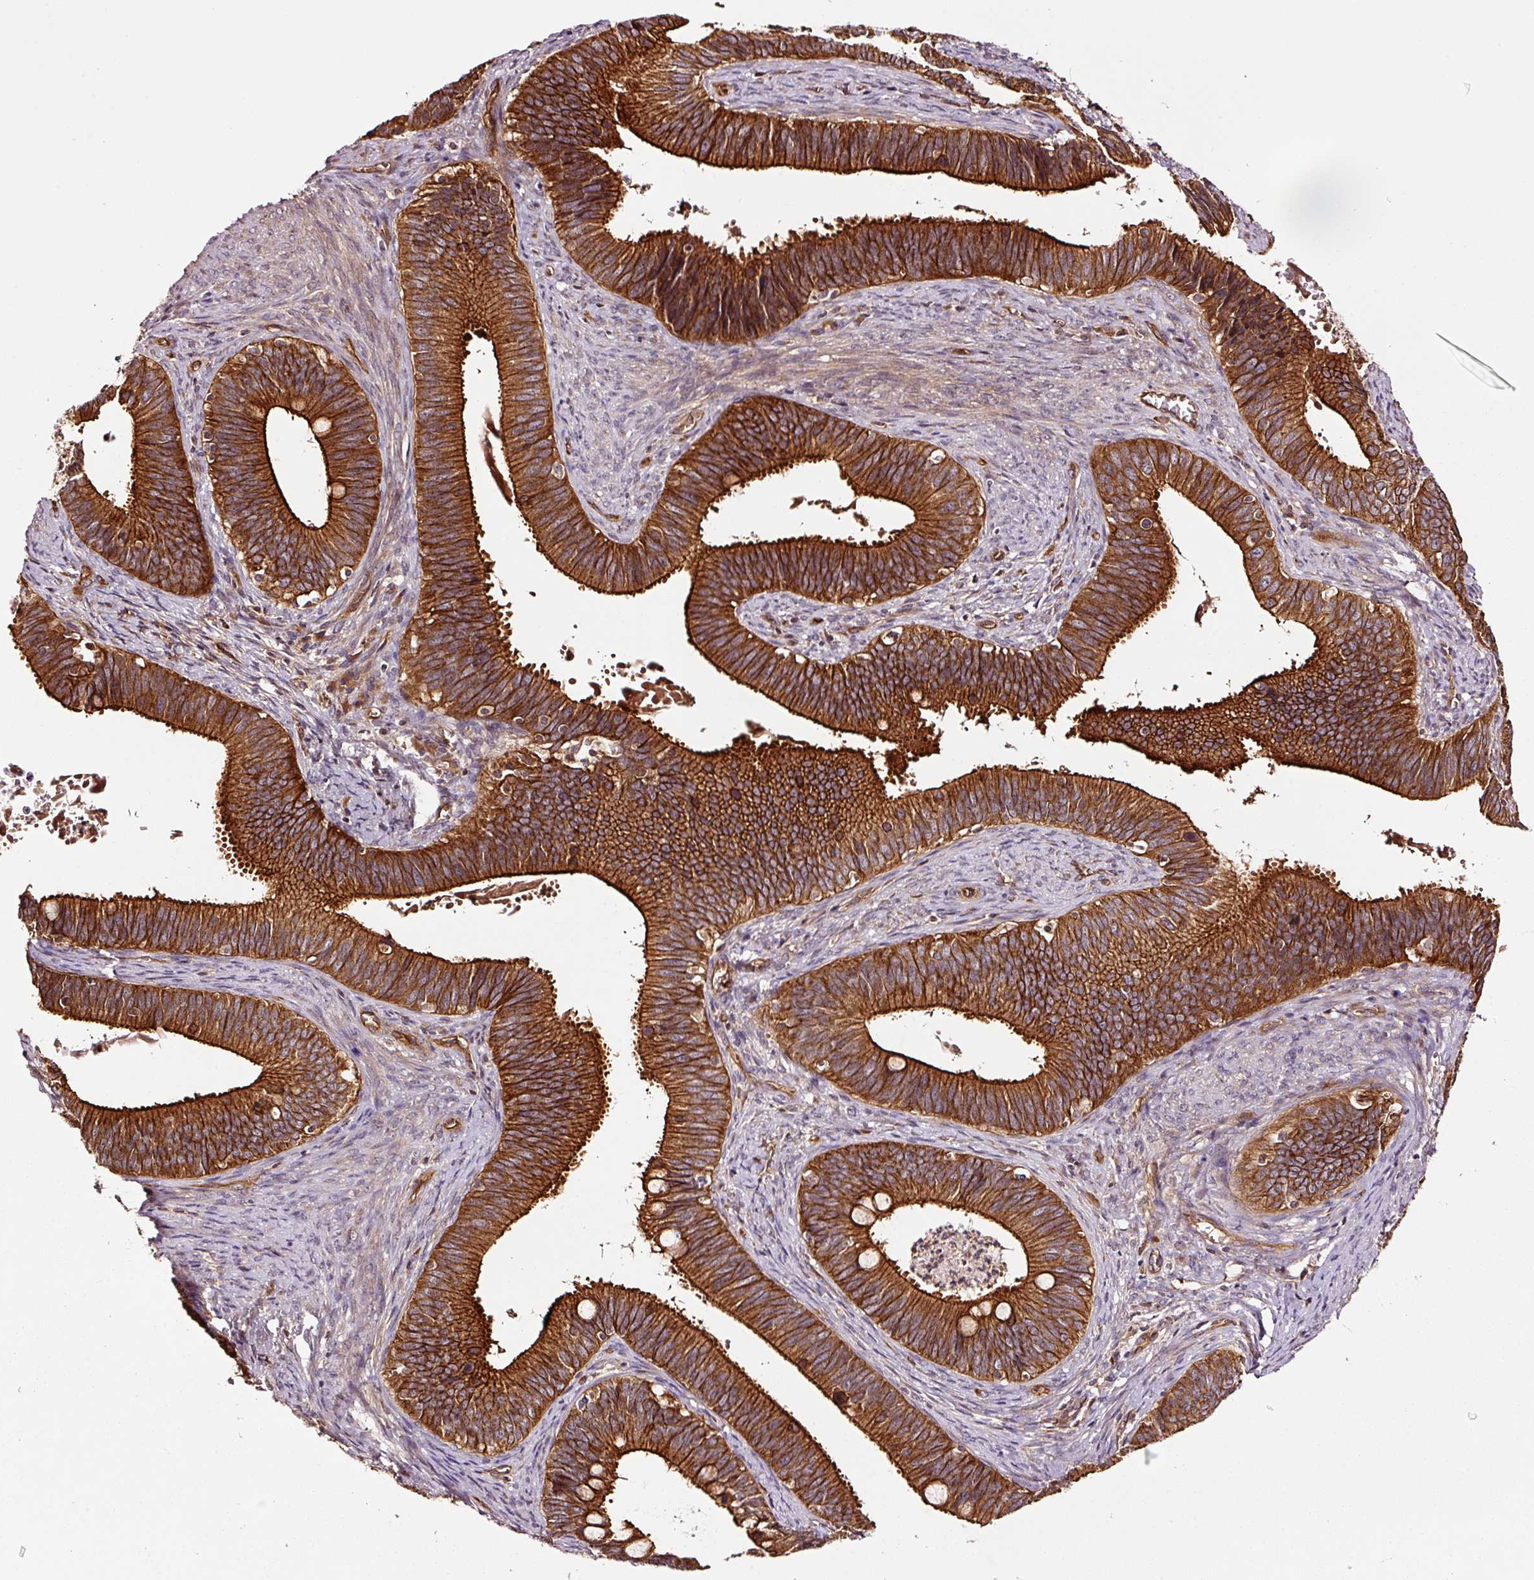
{"staining": {"intensity": "strong", "quantity": ">75%", "location": "cytoplasmic/membranous"}, "tissue": "cervical cancer", "cell_type": "Tumor cells", "image_type": "cancer", "snomed": [{"axis": "morphology", "description": "Adenocarcinoma, NOS"}, {"axis": "topography", "description": "Cervix"}], "caption": "This image displays IHC staining of adenocarcinoma (cervical), with high strong cytoplasmic/membranous positivity in approximately >75% of tumor cells.", "gene": "METAP1", "patient": {"sex": "female", "age": 42}}